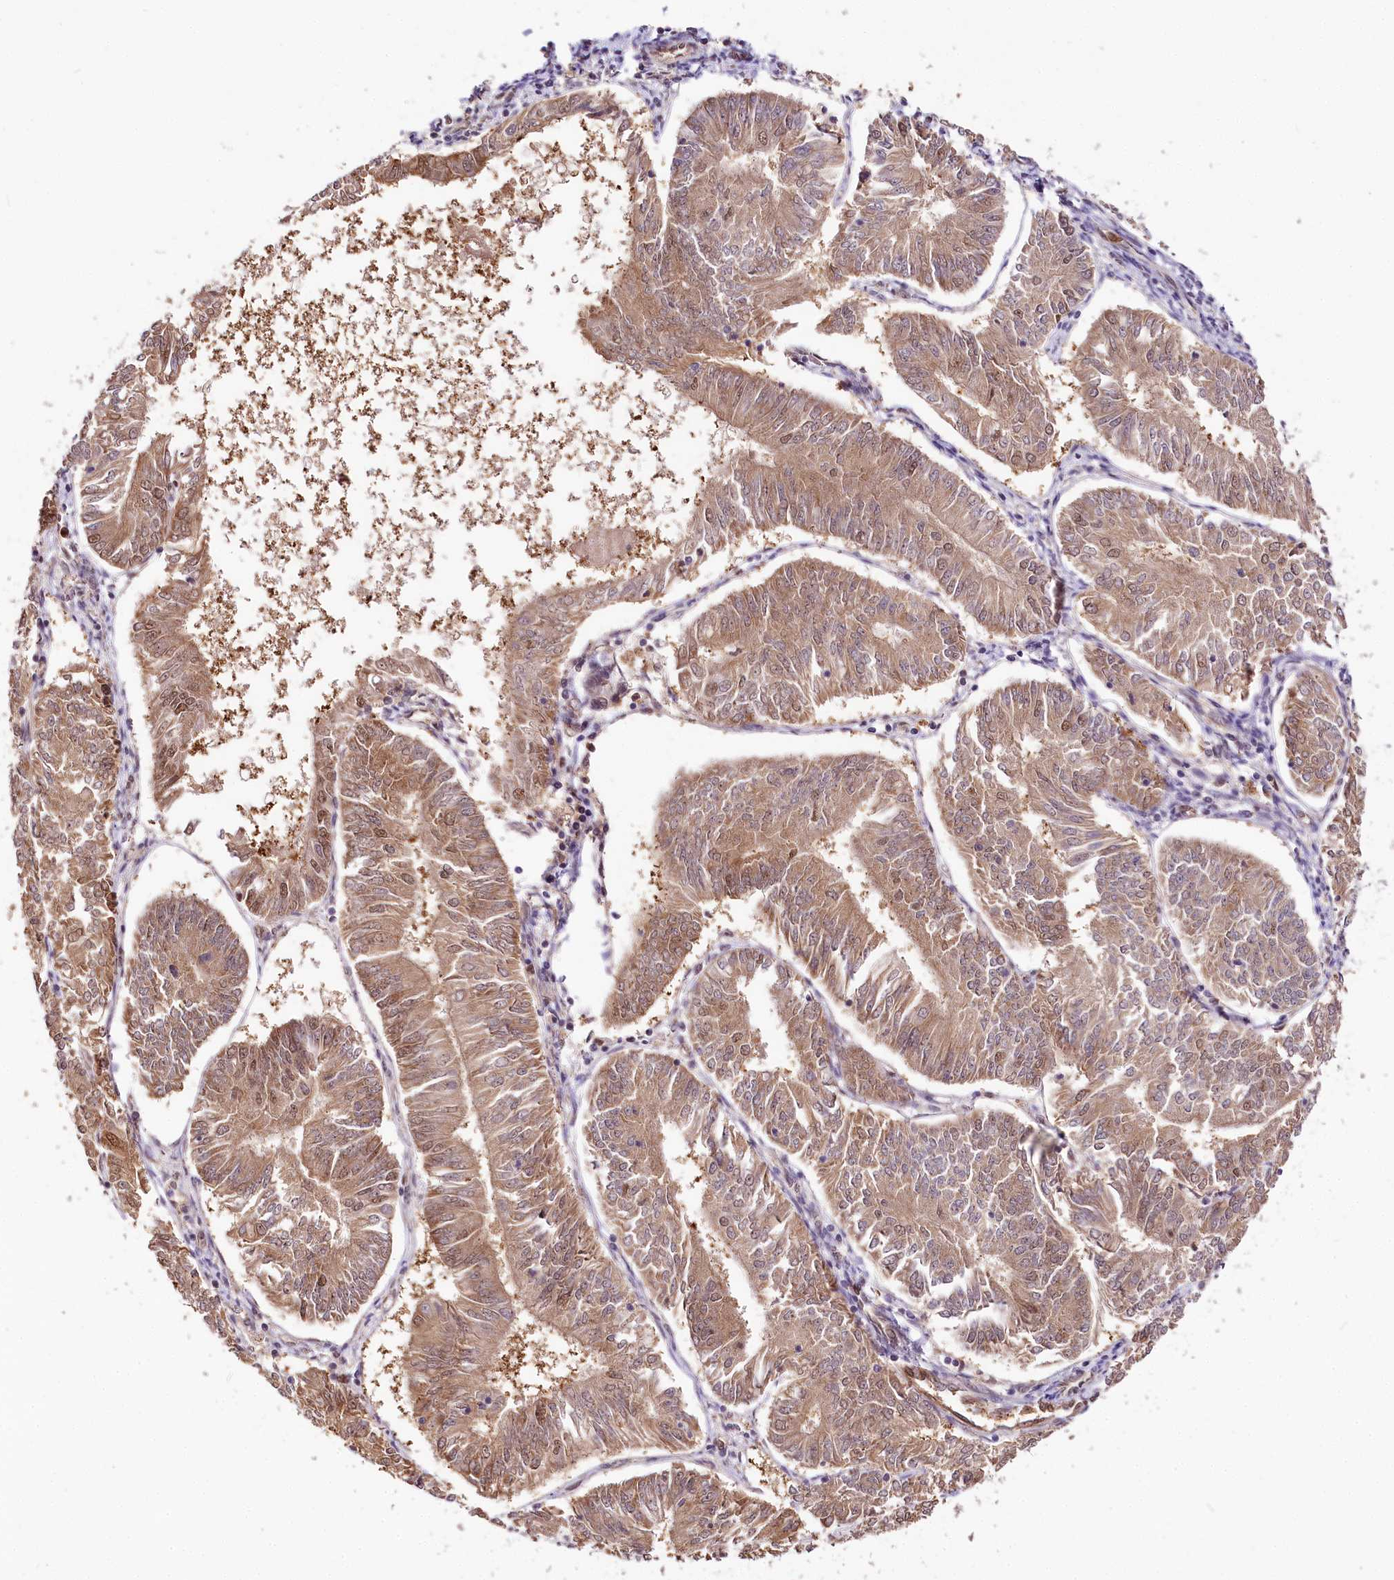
{"staining": {"intensity": "moderate", "quantity": ">75%", "location": "cytoplasmic/membranous,nuclear"}, "tissue": "endometrial cancer", "cell_type": "Tumor cells", "image_type": "cancer", "snomed": [{"axis": "morphology", "description": "Adenocarcinoma, NOS"}, {"axis": "topography", "description": "Endometrium"}], "caption": "Human endometrial cancer (adenocarcinoma) stained for a protein (brown) shows moderate cytoplasmic/membranous and nuclear positive positivity in about >75% of tumor cells.", "gene": "GNL3L", "patient": {"sex": "female", "age": 58}}